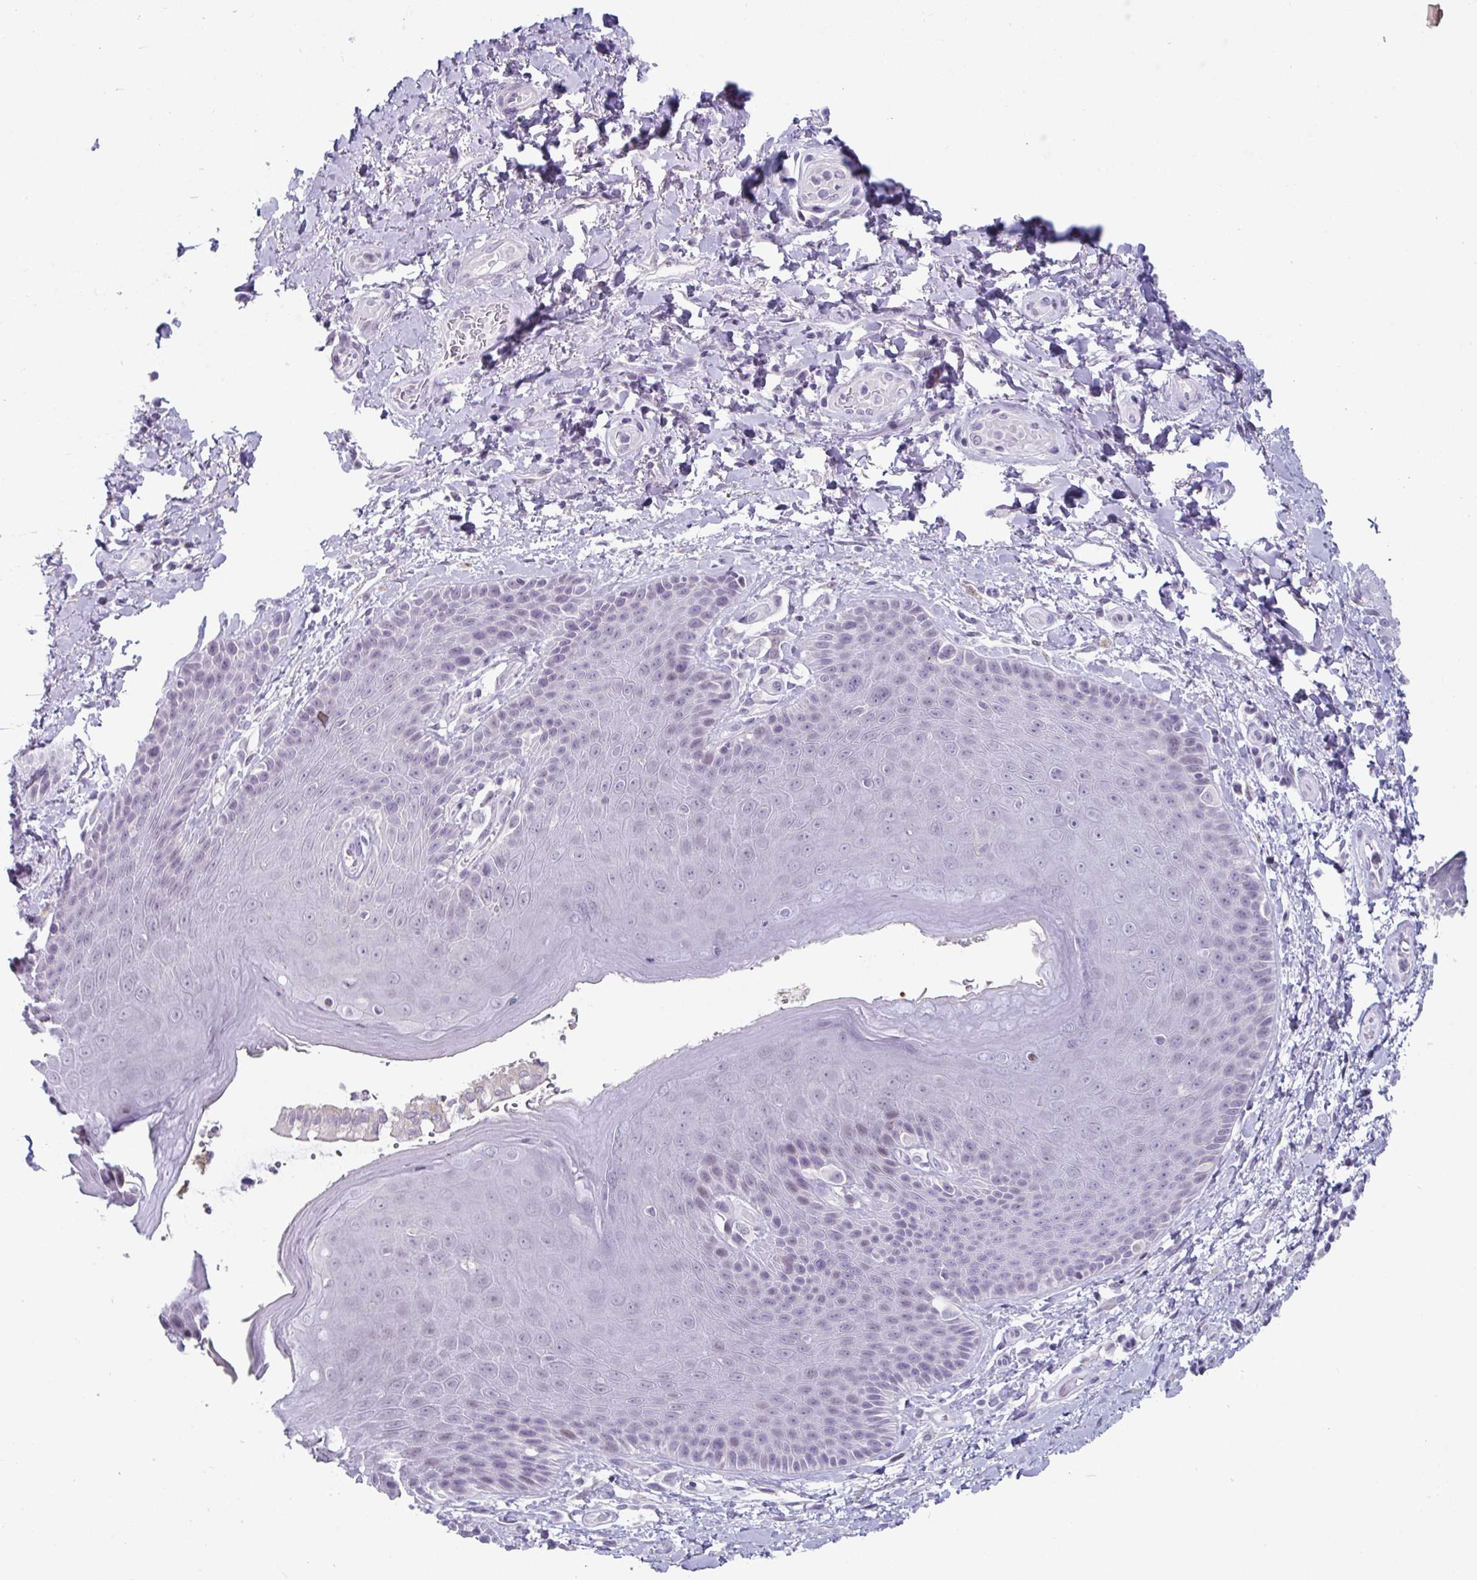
{"staining": {"intensity": "weak", "quantity": "<25%", "location": "nuclear"}, "tissue": "skin", "cell_type": "Epidermal cells", "image_type": "normal", "snomed": [{"axis": "morphology", "description": "Normal tissue, NOS"}, {"axis": "topography", "description": "Anal"}, {"axis": "topography", "description": "Peripheral nerve tissue"}], "caption": "This is an immunohistochemistry histopathology image of unremarkable skin. There is no staining in epidermal cells.", "gene": "VSIG10L", "patient": {"sex": "male", "age": 51}}